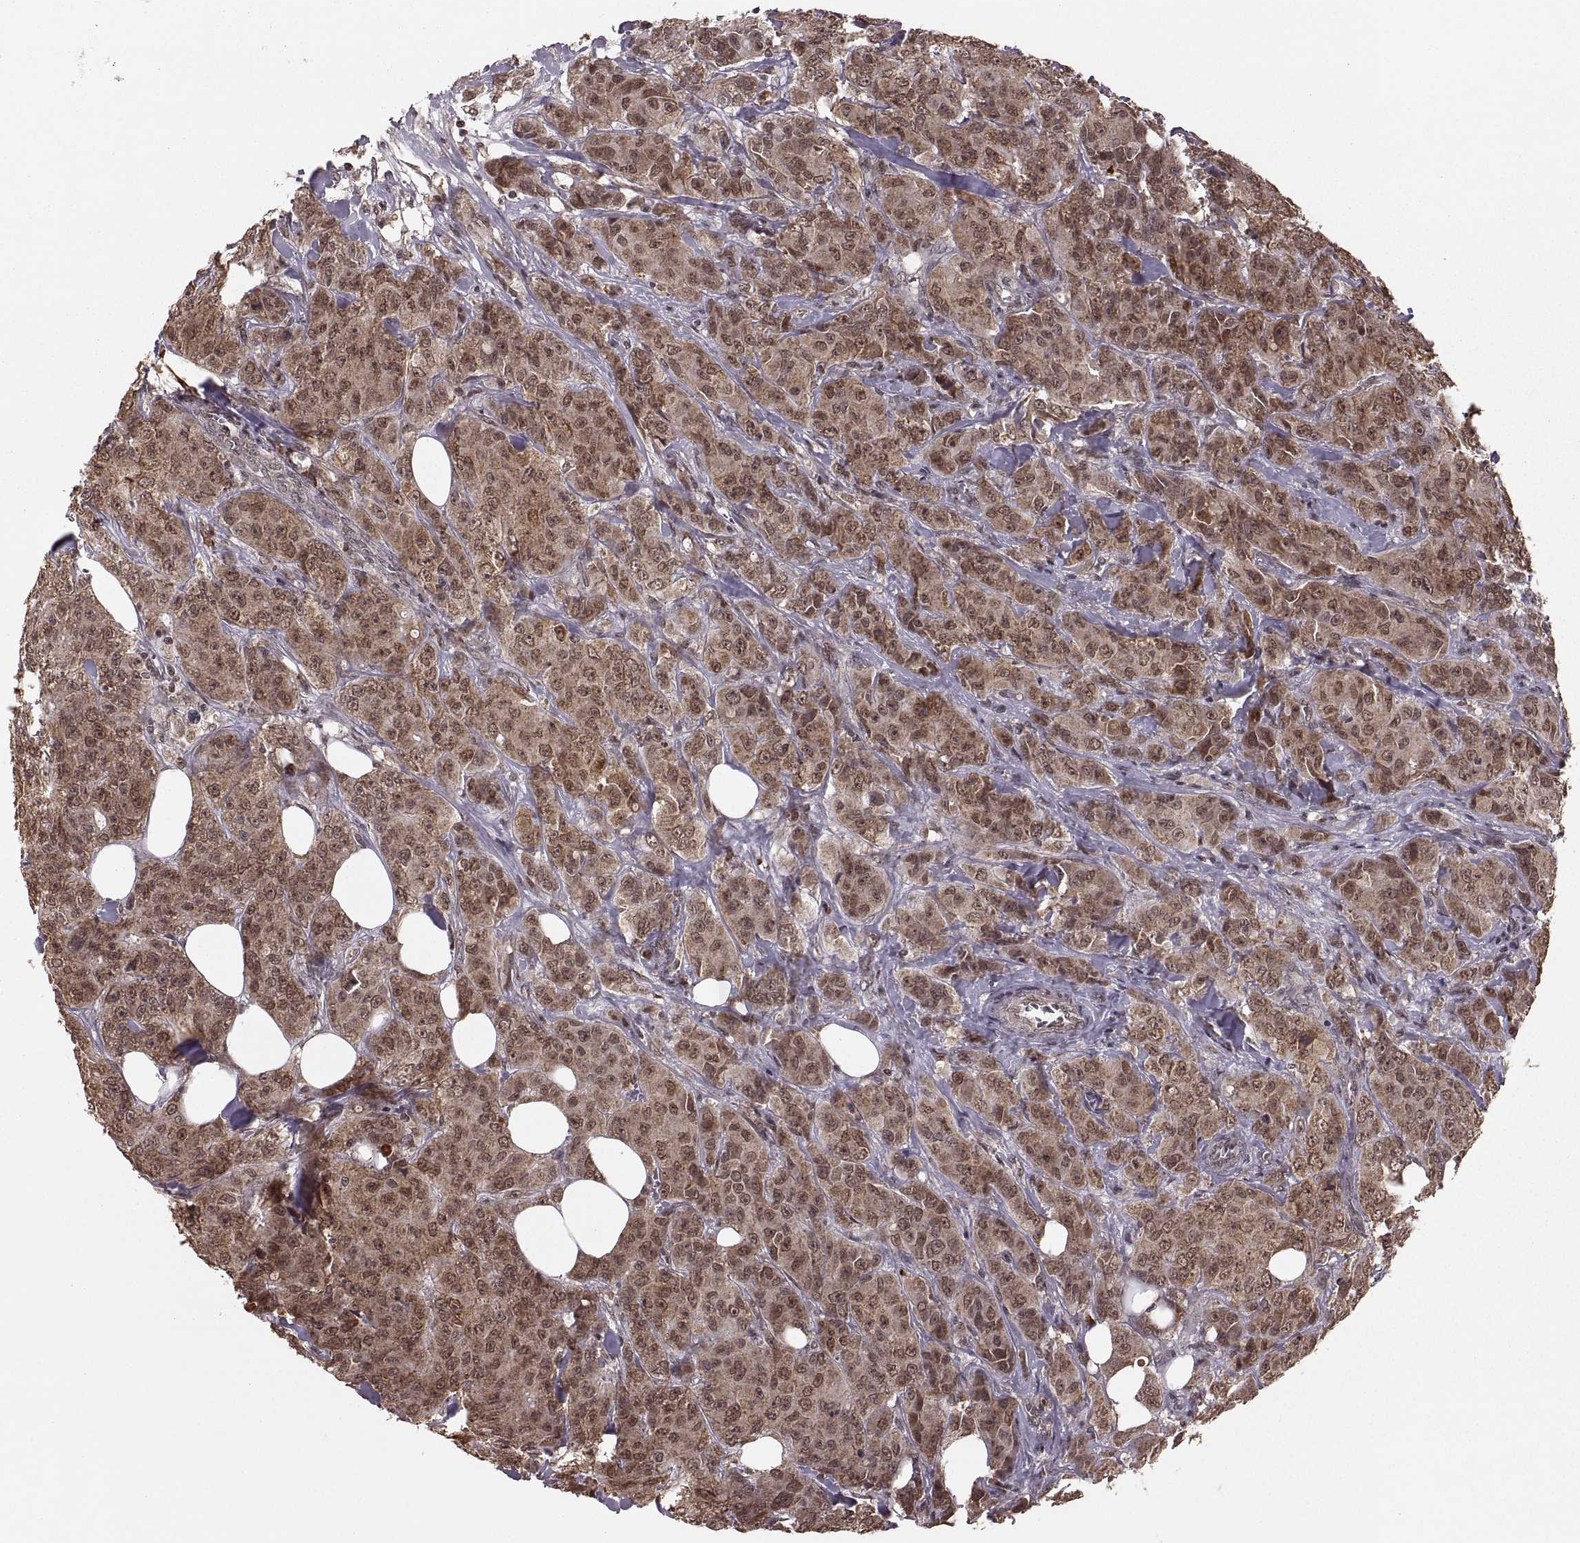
{"staining": {"intensity": "moderate", "quantity": ">75%", "location": "cytoplasmic/membranous,nuclear"}, "tissue": "breast cancer", "cell_type": "Tumor cells", "image_type": "cancer", "snomed": [{"axis": "morphology", "description": "Duct carcinoma"}, {"axis": "topography", "description": "Breast"}], "caption": "DAB immunohistochemical staining of breast infiltrating ductal carcinoma reveals moderate cytoplasmic/membranous and nuclear protein positivity in approximately >75% of tumor cells.", "gene": "RFT1", "patient": {"sex": "female", "age": 43}}